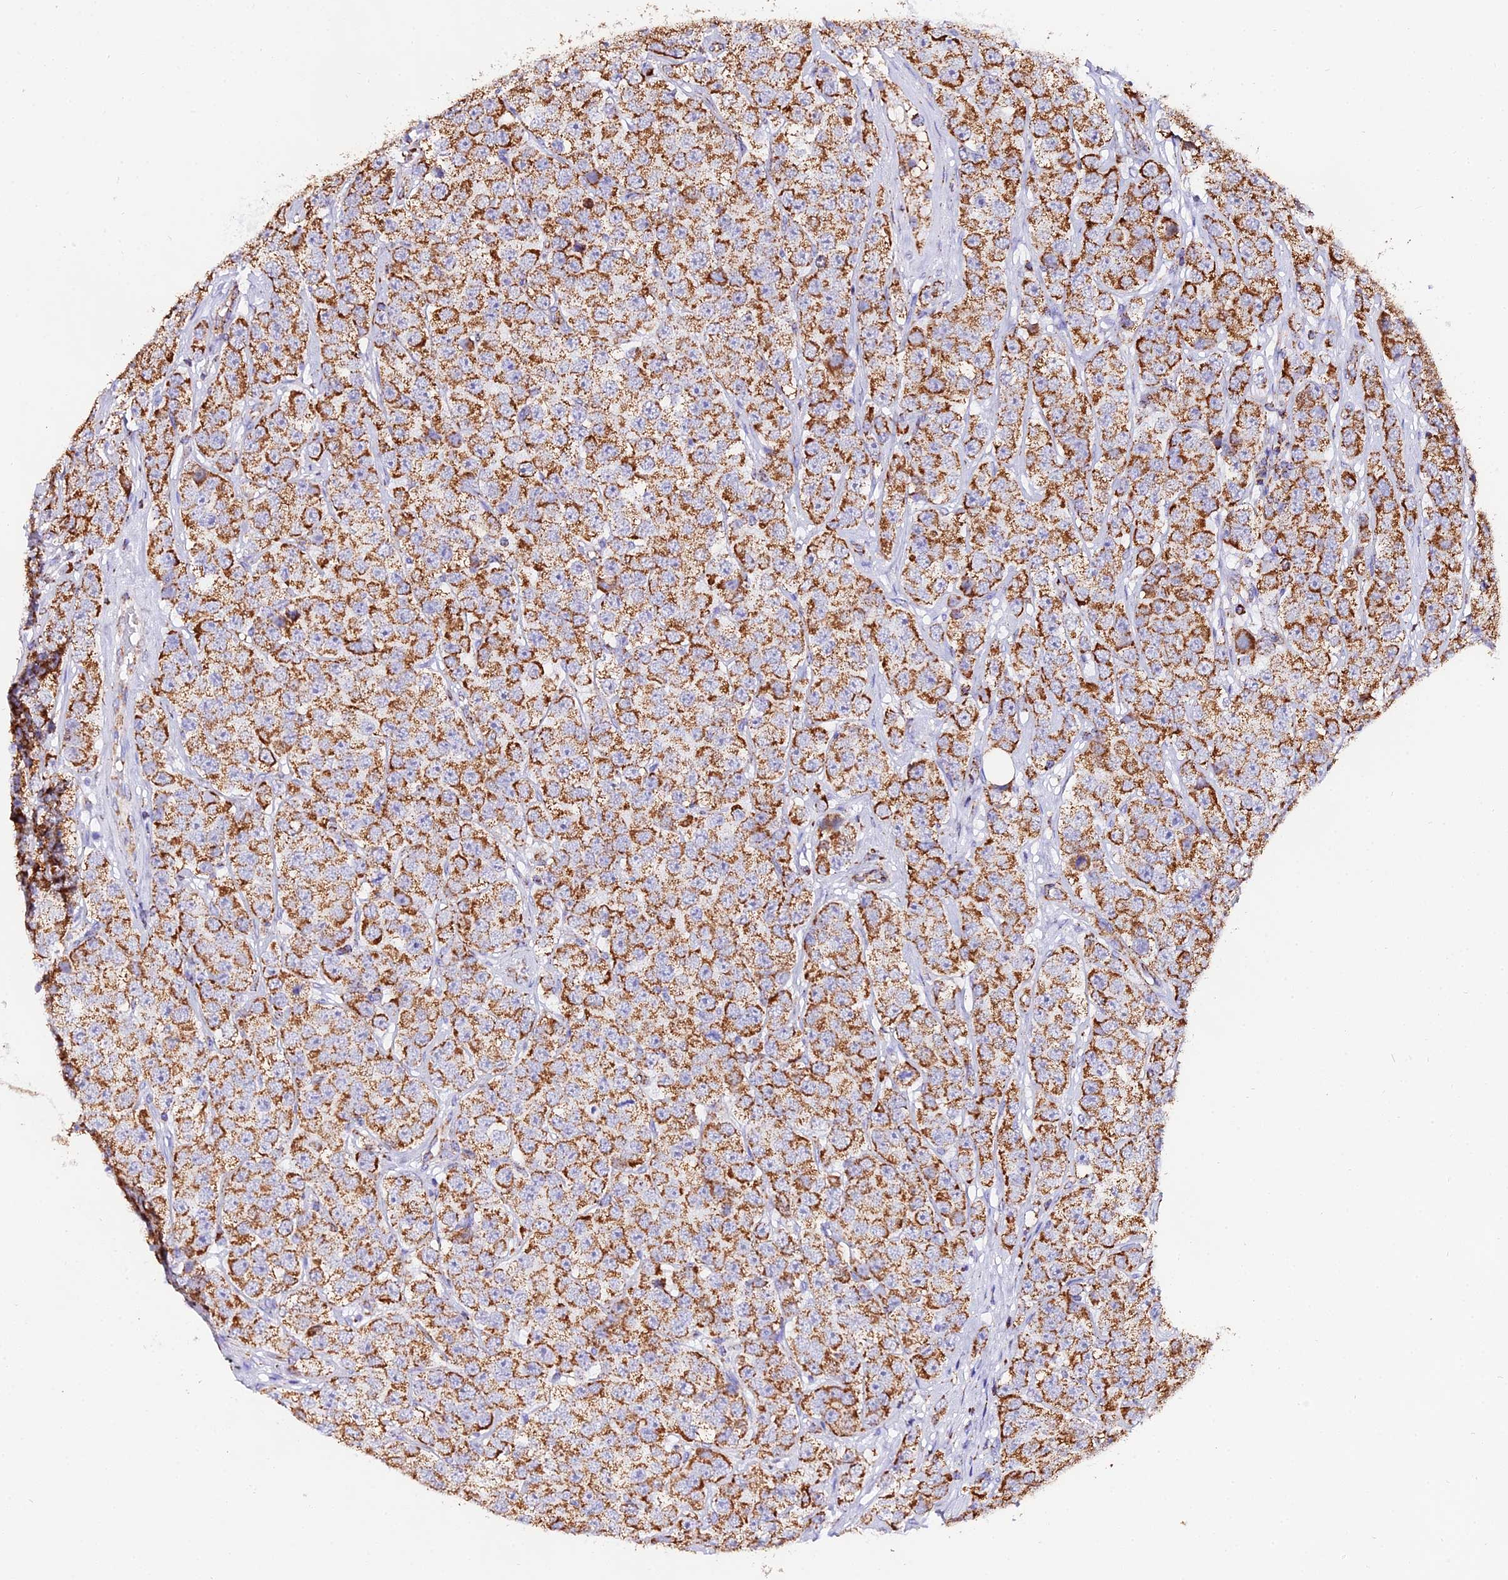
{"staining": {"intensity": "moderate", "quantity": ">75%", "location": "cytoplasmic/membranous"}, "tissue": "testis cancer", "cell_type": "Tumor cells", "image_type": "cancer", "snomed": [{"axis": "morphology", "description": "Seminoma, NOS"}, {"axis": "topography", "description": "Testis"}], "caption": "This is an image of immunohistochemistry staining of testis cancer, which shows moderate expression in the cytoplasmic/membranous of tumor cells.", "gene": "ATP5PD", "patient": {"sex": "male", "age": 28}}